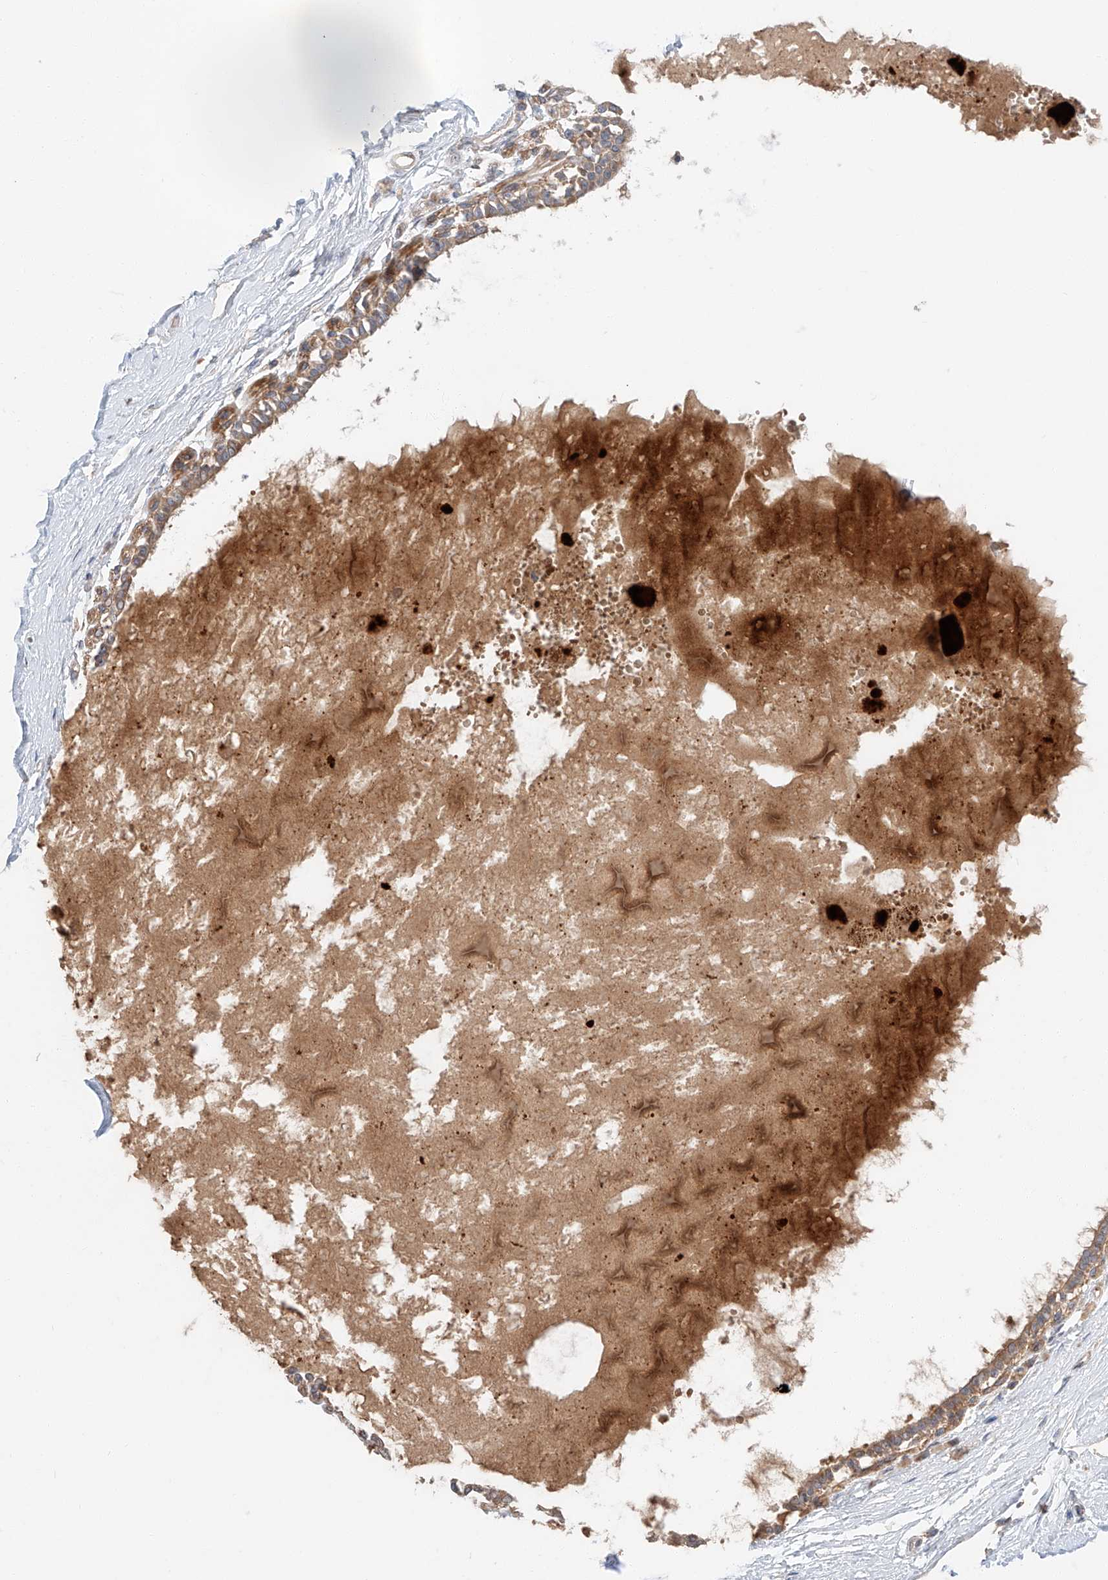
{"staining": {"intensity": "weak", "quantity": "<25%", "location": "cytoplasmic/membranous"}, "tissue": "breast", "cell_type": "Adipocytes", "image_type": "normal", "snomed": [{"axis": "morphology", "description": "Normal tissue, NOS"}, {"axis": "topography", "description": "Breast"}], "caption": "Immunohistochemical staining of benign breast shows no significant expression in adipocytes.", "gene": "XPNPEP1", "patient": {"sex": "female", "age": 45}}